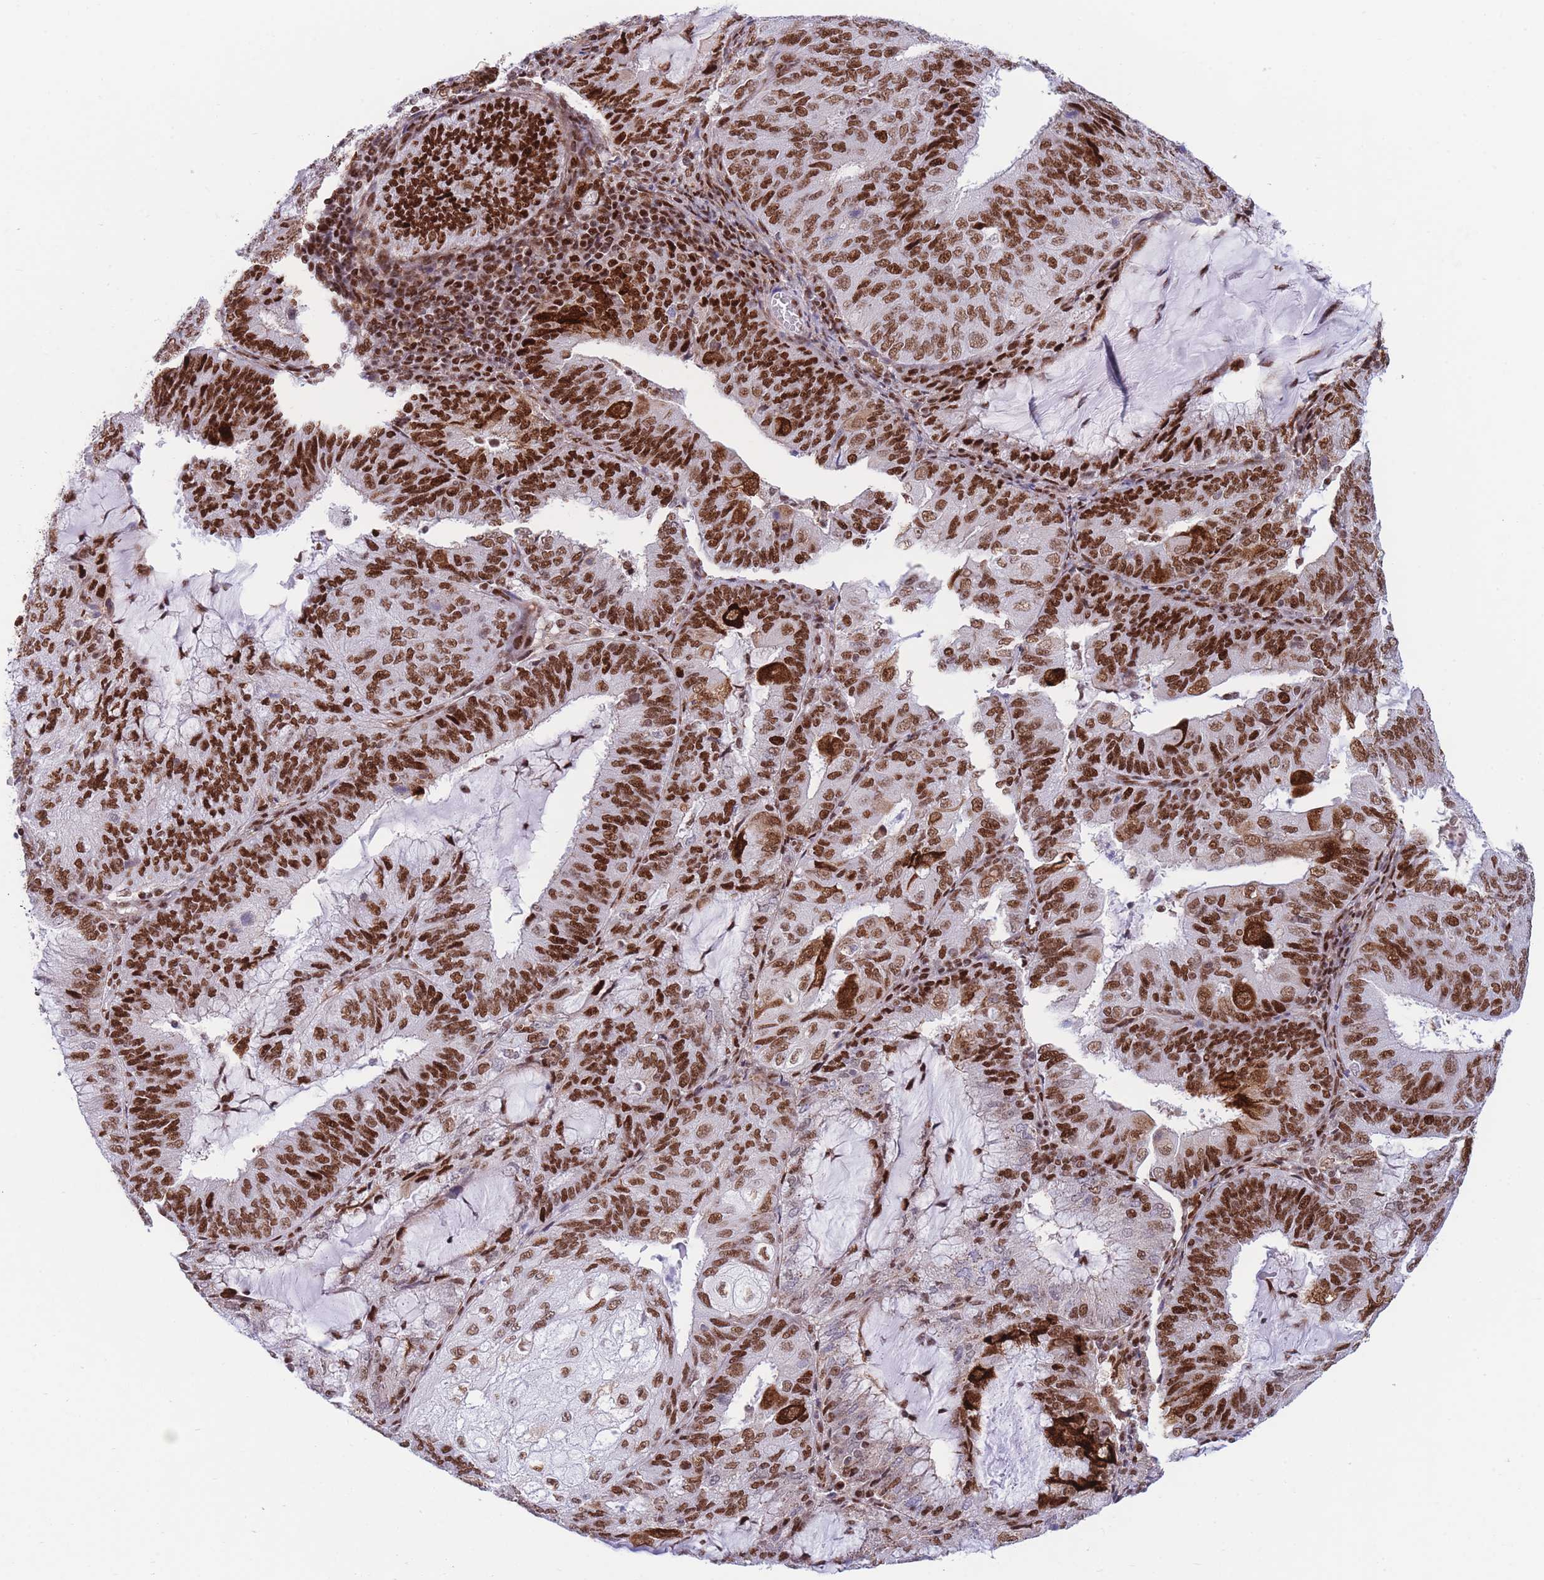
{"staining": {"intensity": "strong", "quantity": ">75%", "location": "nuclear"}, "tissue": "endometrial cancer", "cell_type": "Tumor cells", "image_type": "cancer", "snomed": [{"axis": "morphology", "description": "Adenocarcinoma, NOS"}, {"axis": "topography", "description": "Endometrium"}], "caption": "An image of endometrial cancer (adenocarcinoma) stained for a protein reveals strong nuclear brown staining in tumor cells.", "gene": "DNAJC3", "patient": {"sex": "female", "age": 81}}